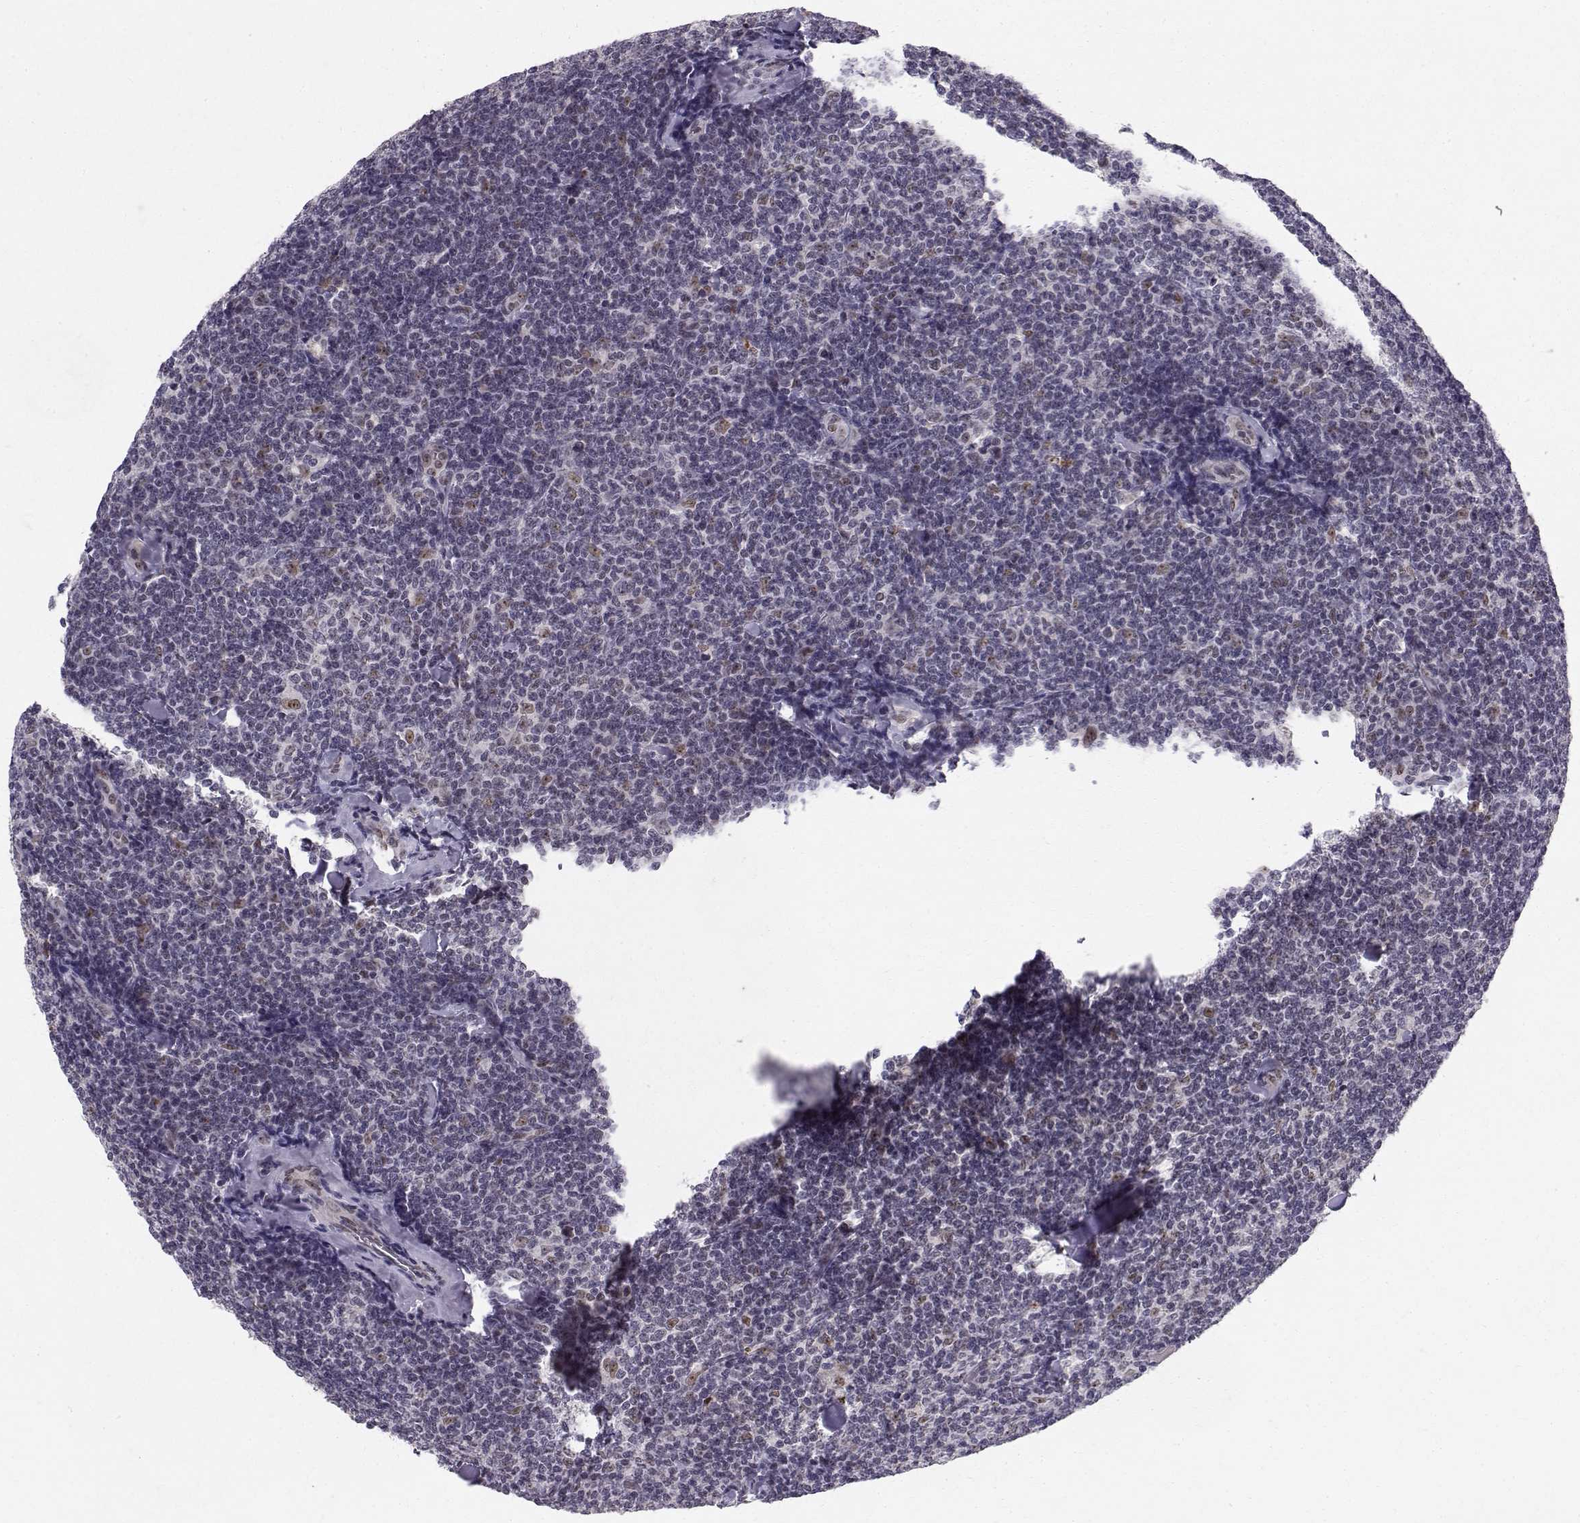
{"staining": {"intensity": "negative", "quantity": "none", "location": "none"}, "tissue": "lymphoma", "cell_type": "Tumor cells", "image_type": "cancer", "snomed": [{"axis": "morphology", "description": "Malignant lymphoma, non-Hodgkin's type, Low grade"}, {"axis": "topography", "description": "Lymph node"}], "caption": "This image is of lymphoma stained with IHC to label a protein in brown with the nuclei are counter-stained blue. There is no expression in tumor cells.", "gene": "RPP38", "patient": {"sex": "female", "age": 56}}